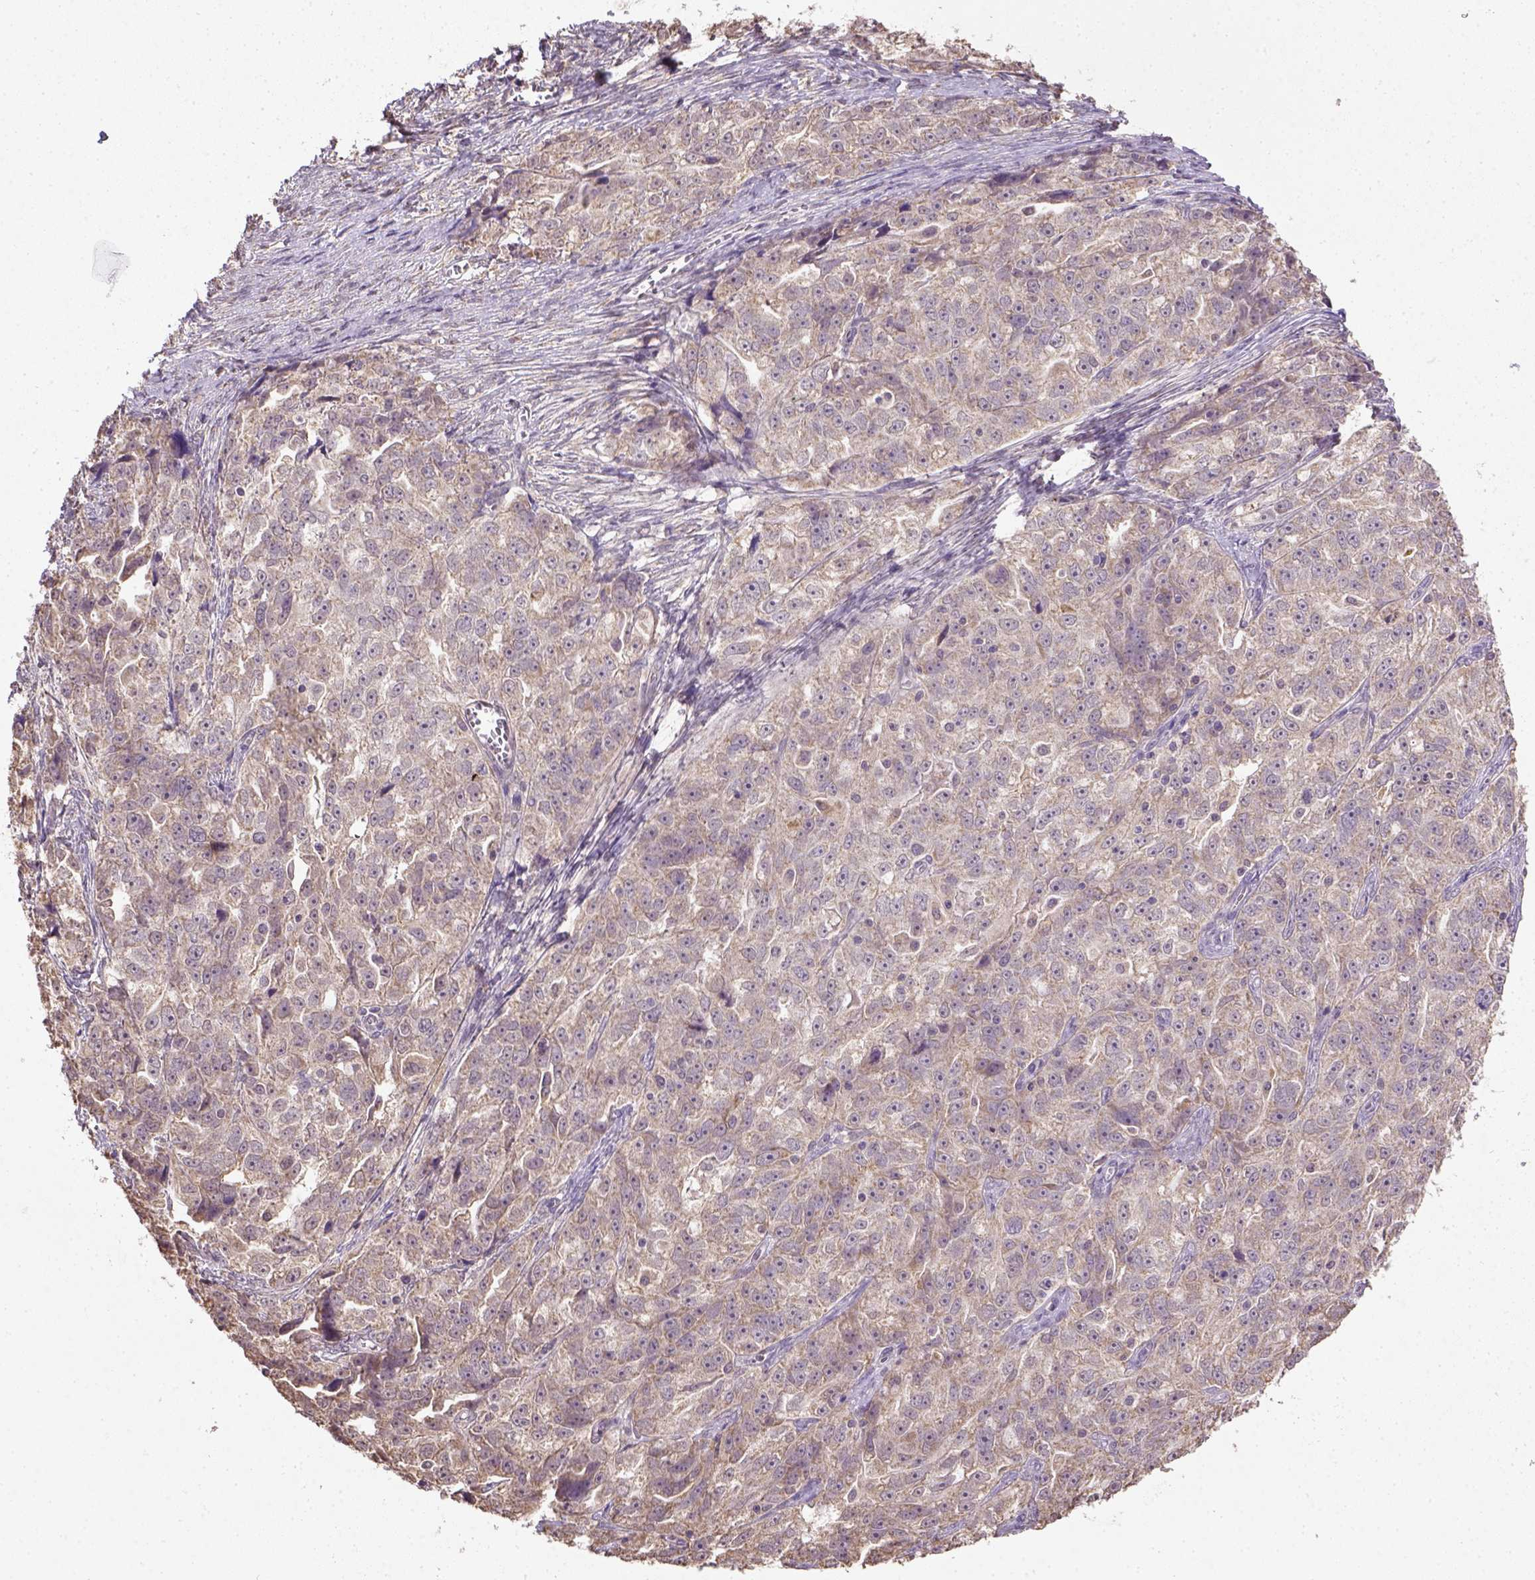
{"staining": {"intensity": "weak", "quantity": ">75%", "location": "cytoplasmic/membranous"}, "tissue": "ovarian cancer", "cell_type": "Tumor cells", "image_type": "cancer", "snomed": [{"axis": "morphology", "description": "Cystadenocarcinoma, serous, NOS"}, {"axis": "topography", "description": "Ovary"}], "caption": "A histopathology image showing weak cytoplasmic/membranous staining in about >75% of tumor cells in ovarian serous cystadenocarcinoma, as visualized by brown immunohistochemical staining.", "gene": "NUDT10", "patient": {"sex": "female", "age": 51}}